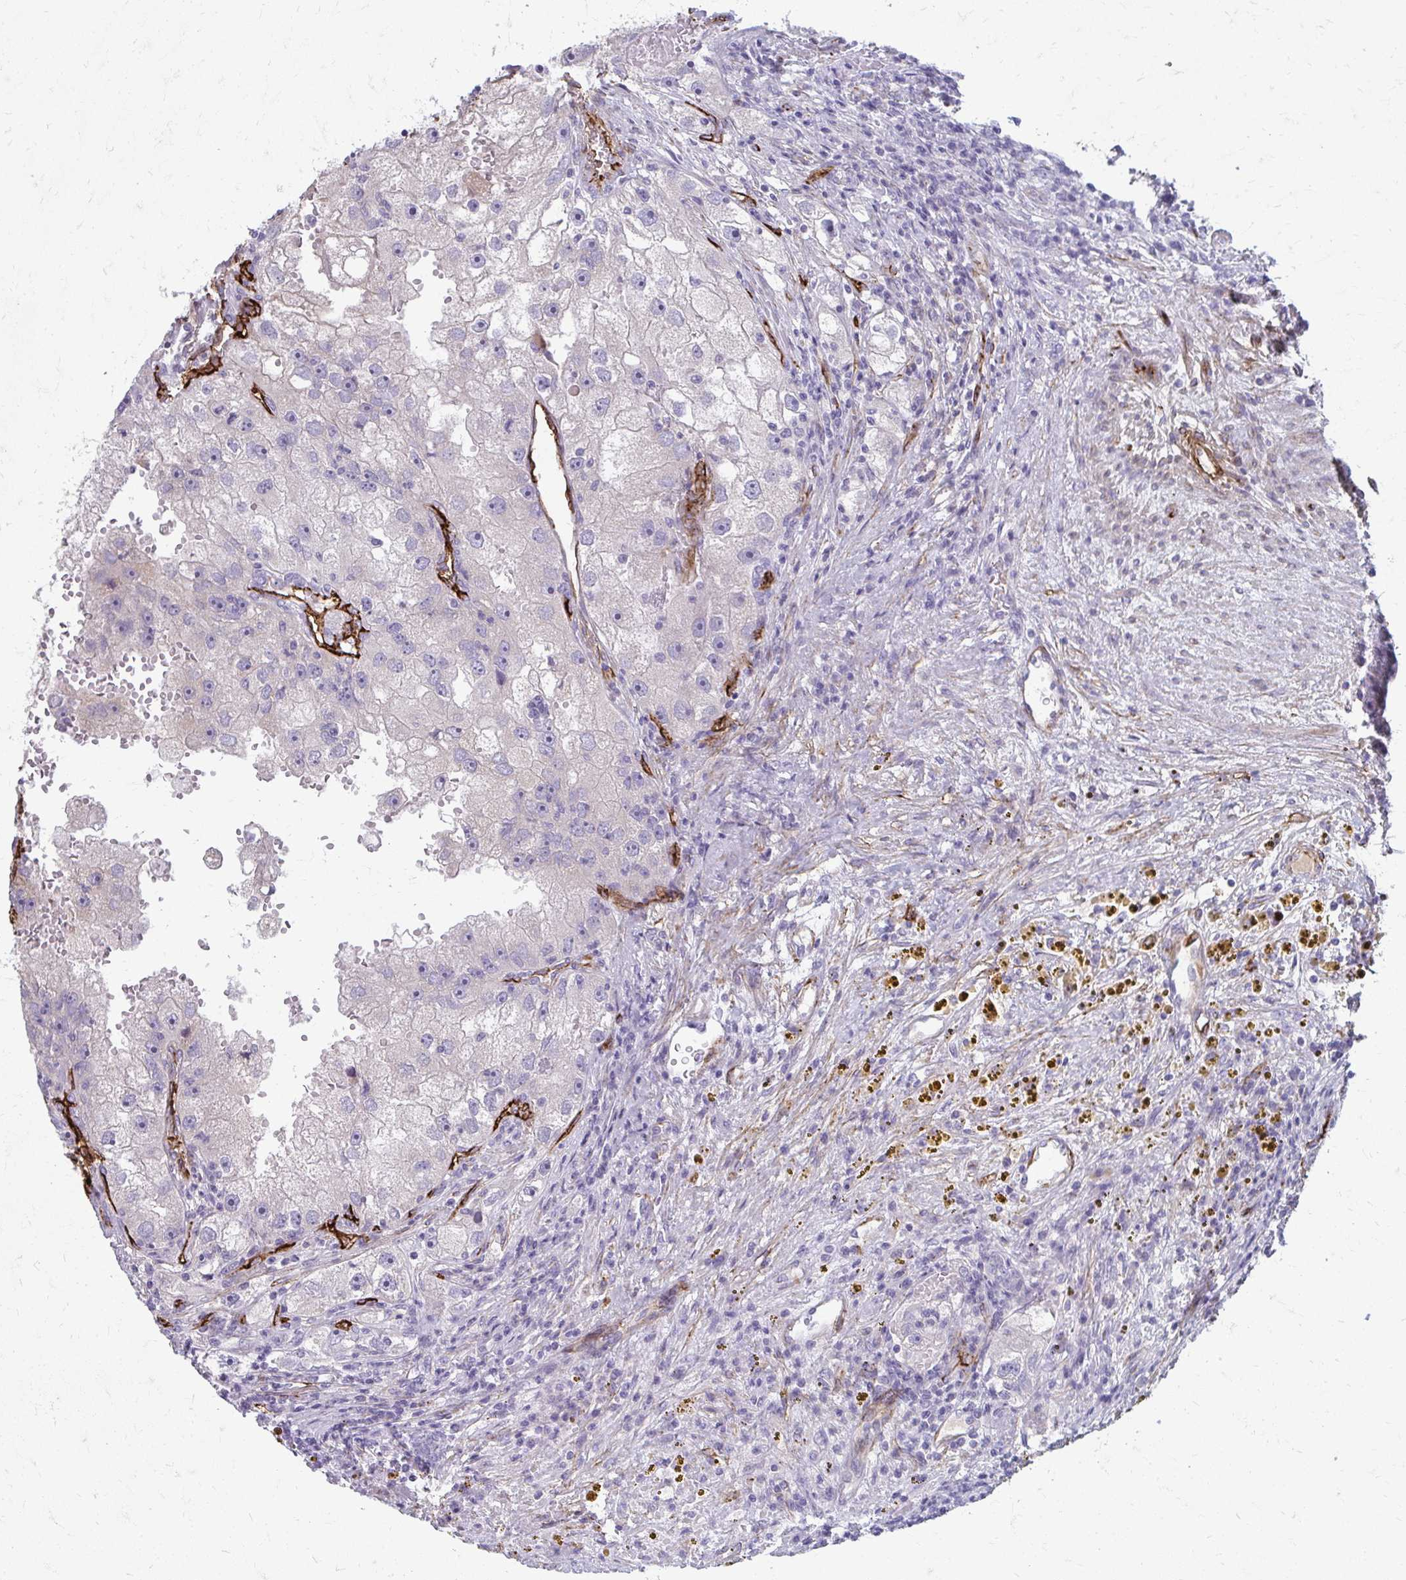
{"staining": {"intensity": "negative", "quantity": "none", "location": "none"}, "tissue": "renal cancer", "cell_type": "Tumor cells", "image_type": "cancer", "snomed": [{"axis": "morphology", "description": "Adenocarcinoma, NOS"}, {"axis": "topography", "description": "Kidney"}], "caption": "Protein analysis of adenocarcinoma (renal) reveals no significant positivity in tumor cells. Nuclei are stained in blue.", "gene": "ADIPOQ", "patient": {"sex": "male", "age": 63}}